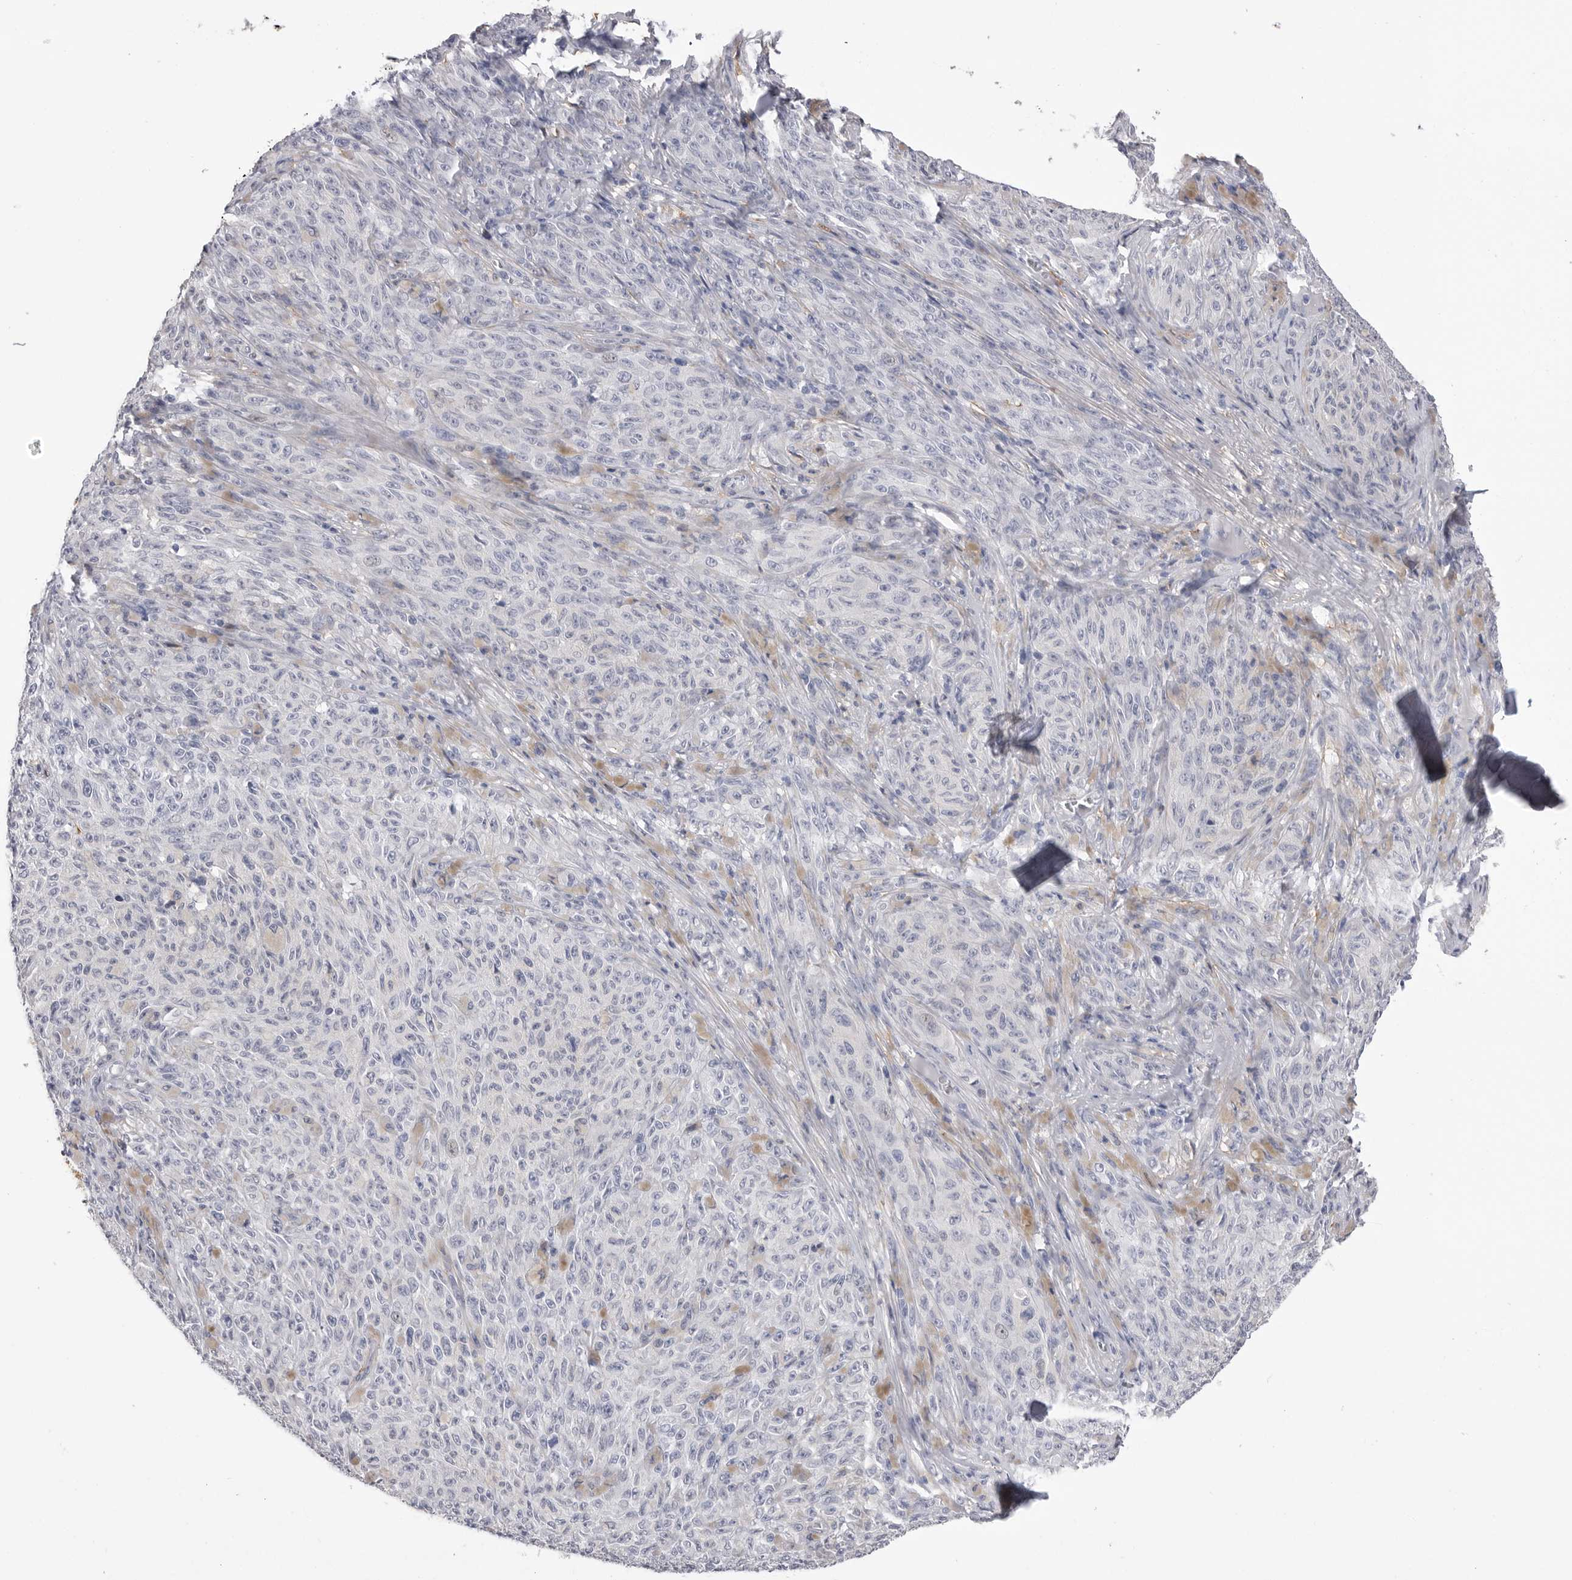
{"staining": {"intensity": "negative", "quantity": "none", "location": "none"}, "tissue": "melanoma", "cell_type": "Tumor cells", "image_type": "cancer", "snomed": [{"axis": "morphology", "description": "Malignant melanoma, NOS"}, {"axis": "topography", "description": "Skin"}], "caption": "Human melanoma stained for a protein using IHC demonstrates no expression in tumor cells.", "gene": "AKAP12", "patient": {"sex": "female", "age": 82}}